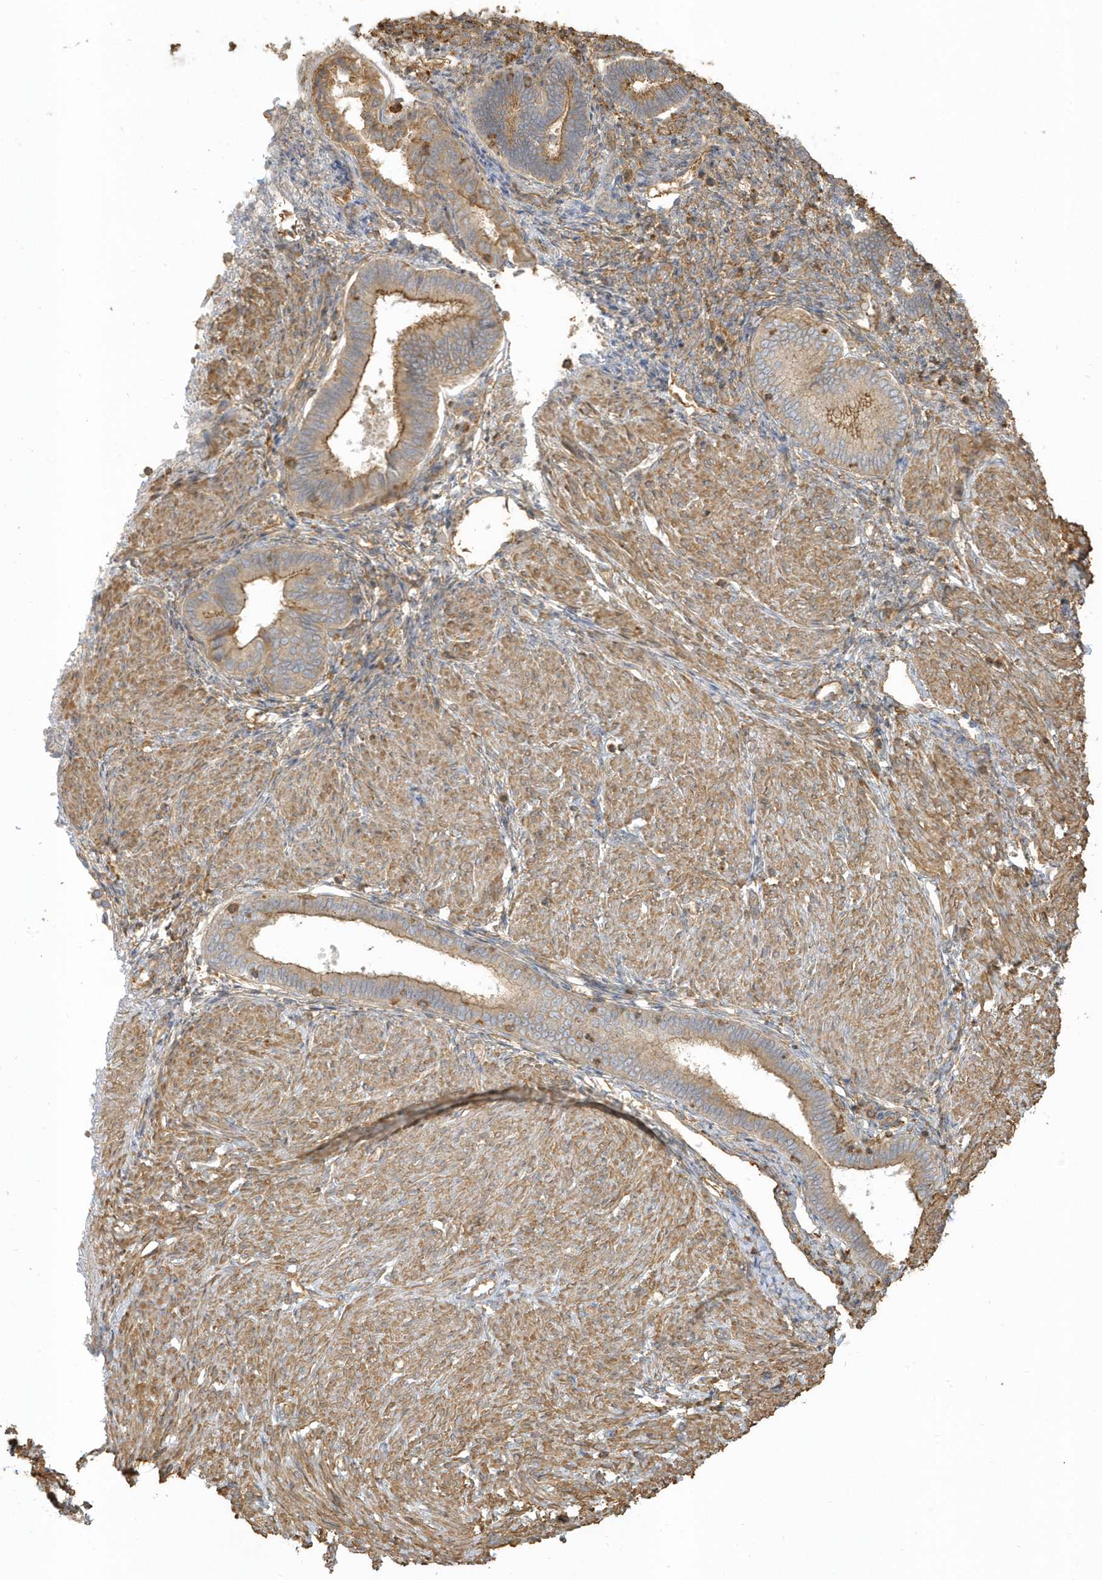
{"staining": {"intensity": "moderate", "quantity": "25%-75%", "location": "cytoplasmic/membranous"}, "tissue": "endometrium", "cell_type": "Cells in endometrial stroma", "image_type": "normal", "snomed": [{"axis": "morphology", "description": "Normal tissue, NOS"}, {"axis": "topography", "description": "Endometrium"}], "caption": "An immunohistochemistry (IHC) photomicrograph of unremarkable tissue is shown. Protein staining in brown labels moderate cytoplasmic/membranous positivity in endometrium within cells in endometrial stroma. The staining is performed using DAB brown chromogen to label protein expression. The nuclei are counter-stained blue using hematoxylin.", "gene": "ZBTB8A", "patient": {"sex": "female", "age": 53}}